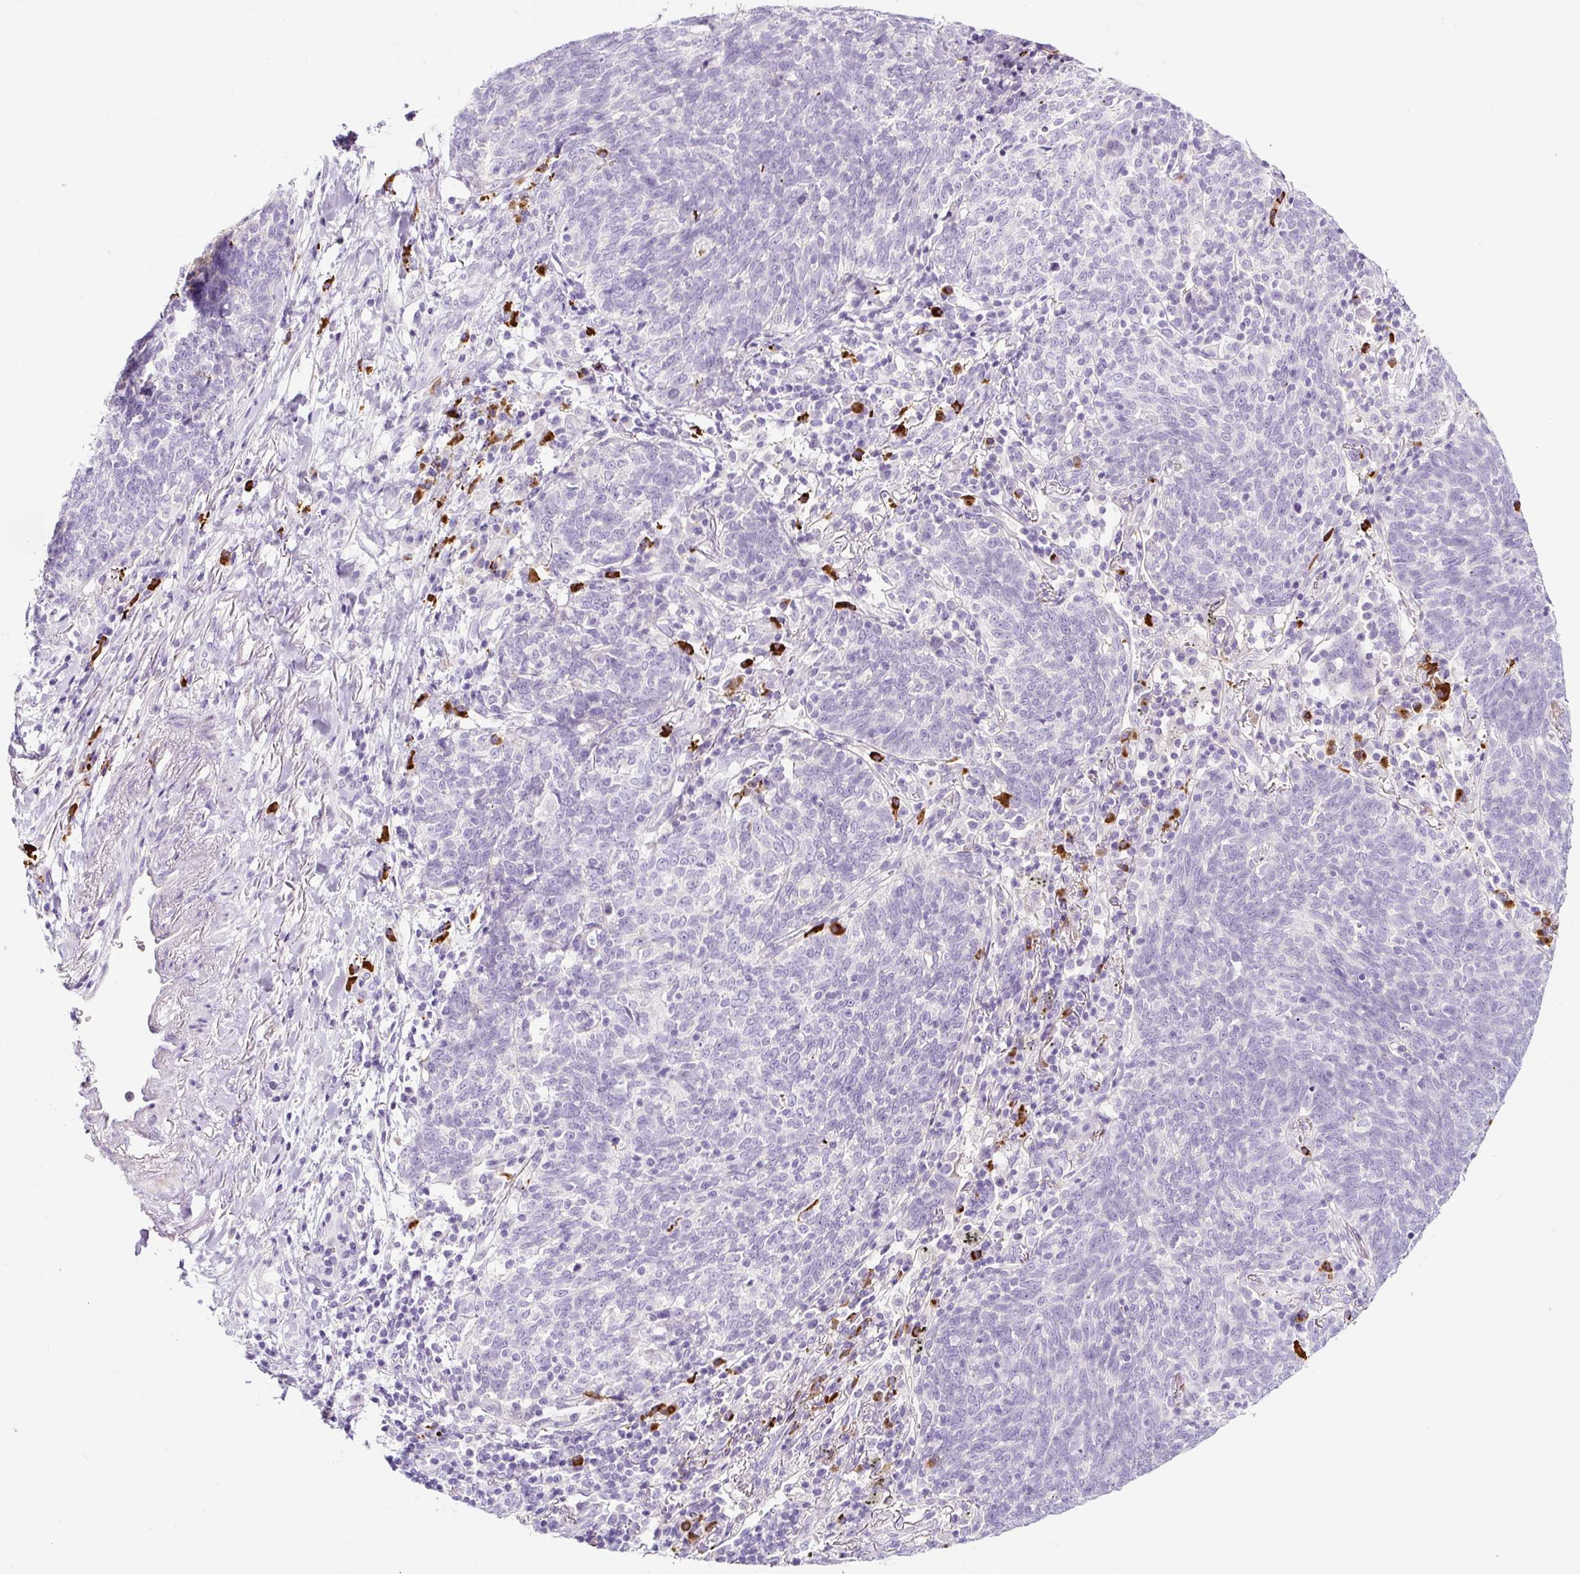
{"staining": {"intensity": "negative", "quantity": "none", "location": "none"}, "tissue": "lung cancer", "cell_type": "Tumor cells", "image_type": "cancer", "snomed": [{"axis": "morphology", "description": "Squamous cell carcinoma, NOS"}, {"axis": "topography", "description": "Lung"}], "caption": "A high-resolution image shows IHC staining of lung cancer, which reveals no significant expression in tumor cells.", "gene": "RNF212B", "patient": {"sex": "female", "age": 72}}